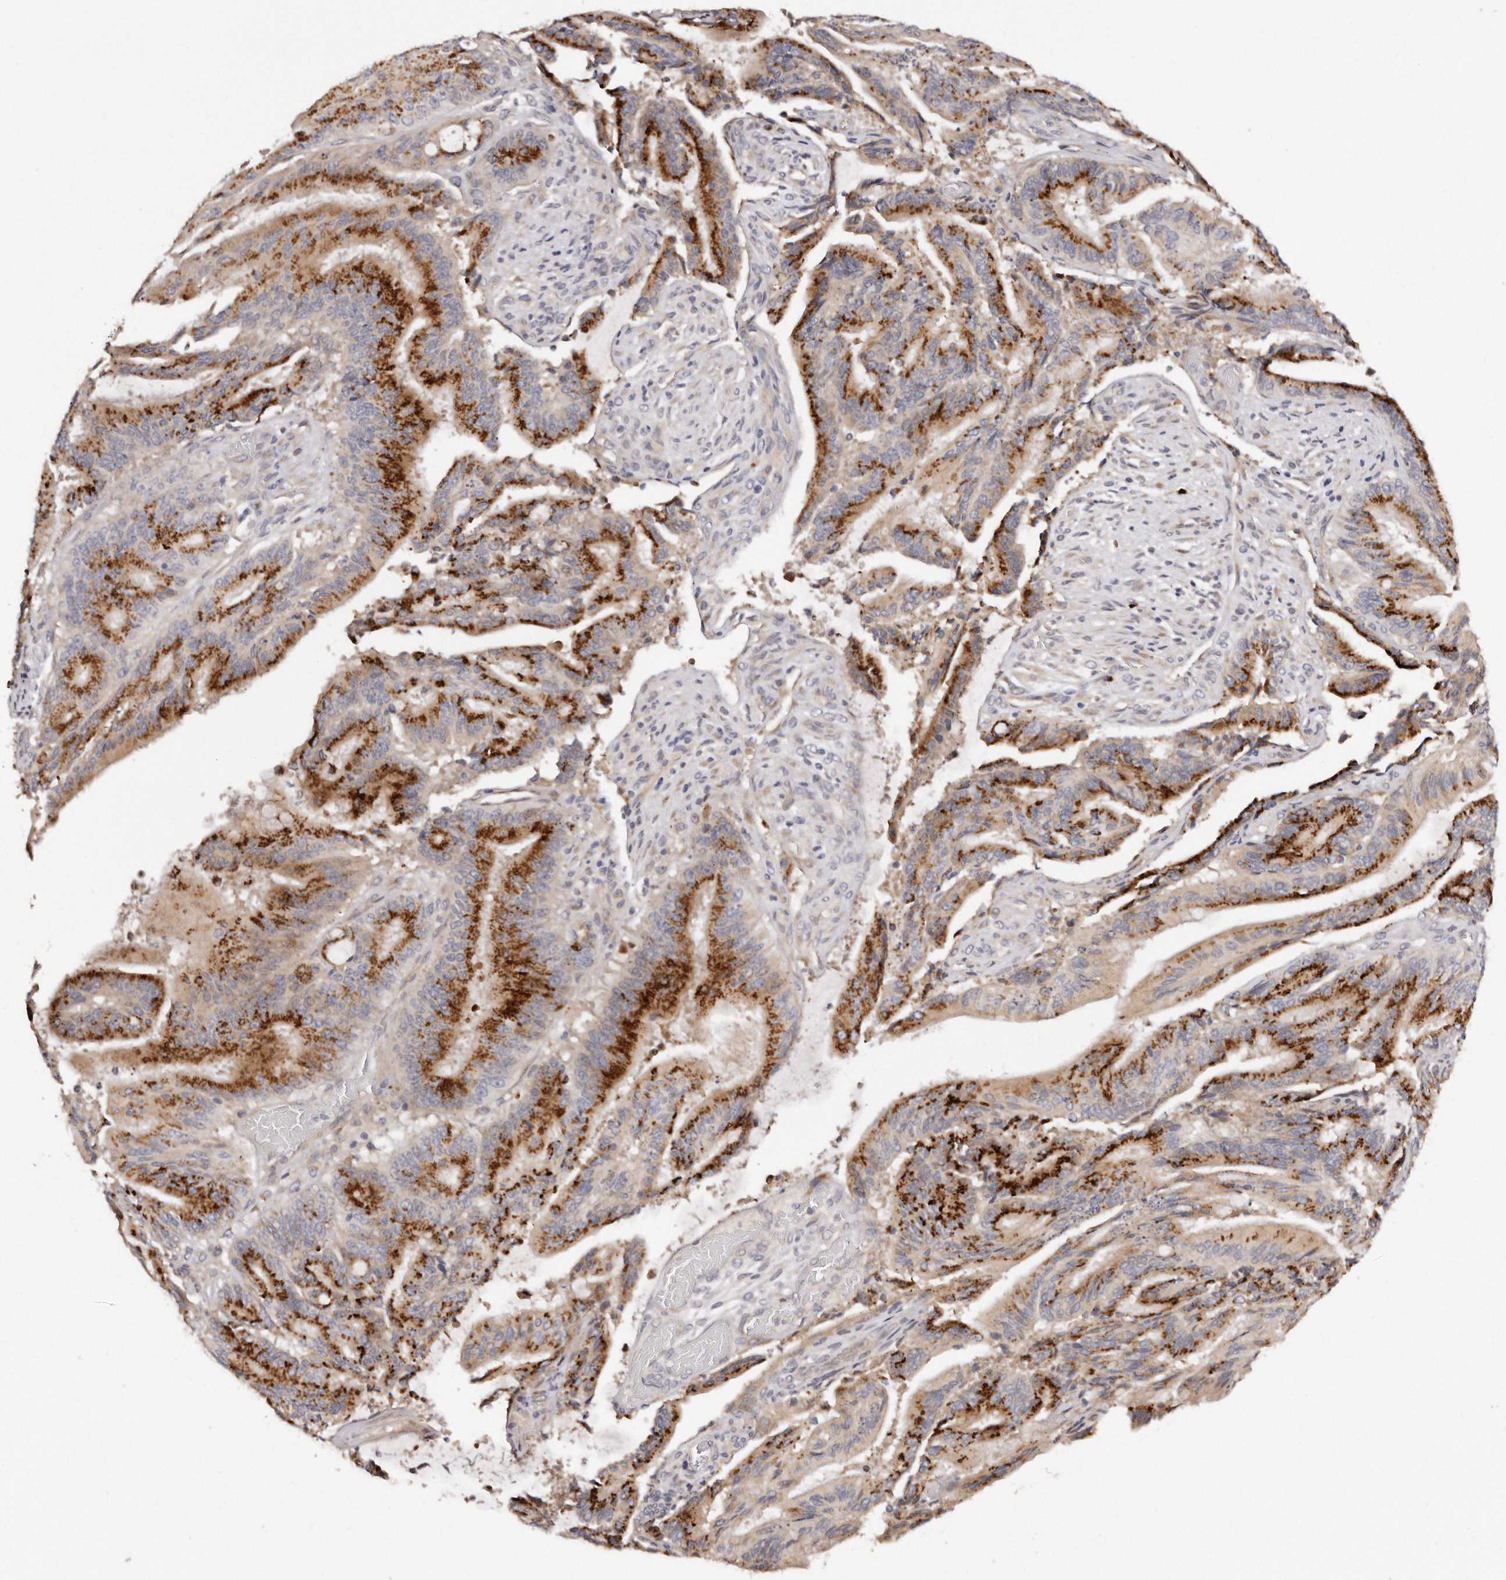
{"staining": {"intensity": "strong", "quantity": ">75%", "location": "cytoplasmic/membranous"}, "tissue": "liver cancer", "cell_type": "Tumor cells", "image_type": "cancer", "snomed": [{"axis": "morphology", "description": "Normal tissue, NOS"}, {"axis": "morphology", "description": "Cholangiocarcinoma"}, {"axis": "topography", "description": "Liver"}, {"axis": "topography", "description": "Peripheral nerve tissue"}], "caption": "A high-resolution micrograph shows IHC staining of liver cholangiocarcinoma, which shows strong cytoplasmic/membranous staining in about >75% of tumor cells.", "gene": "DACT2", "patient": {"sex": "female", "age": 73}}